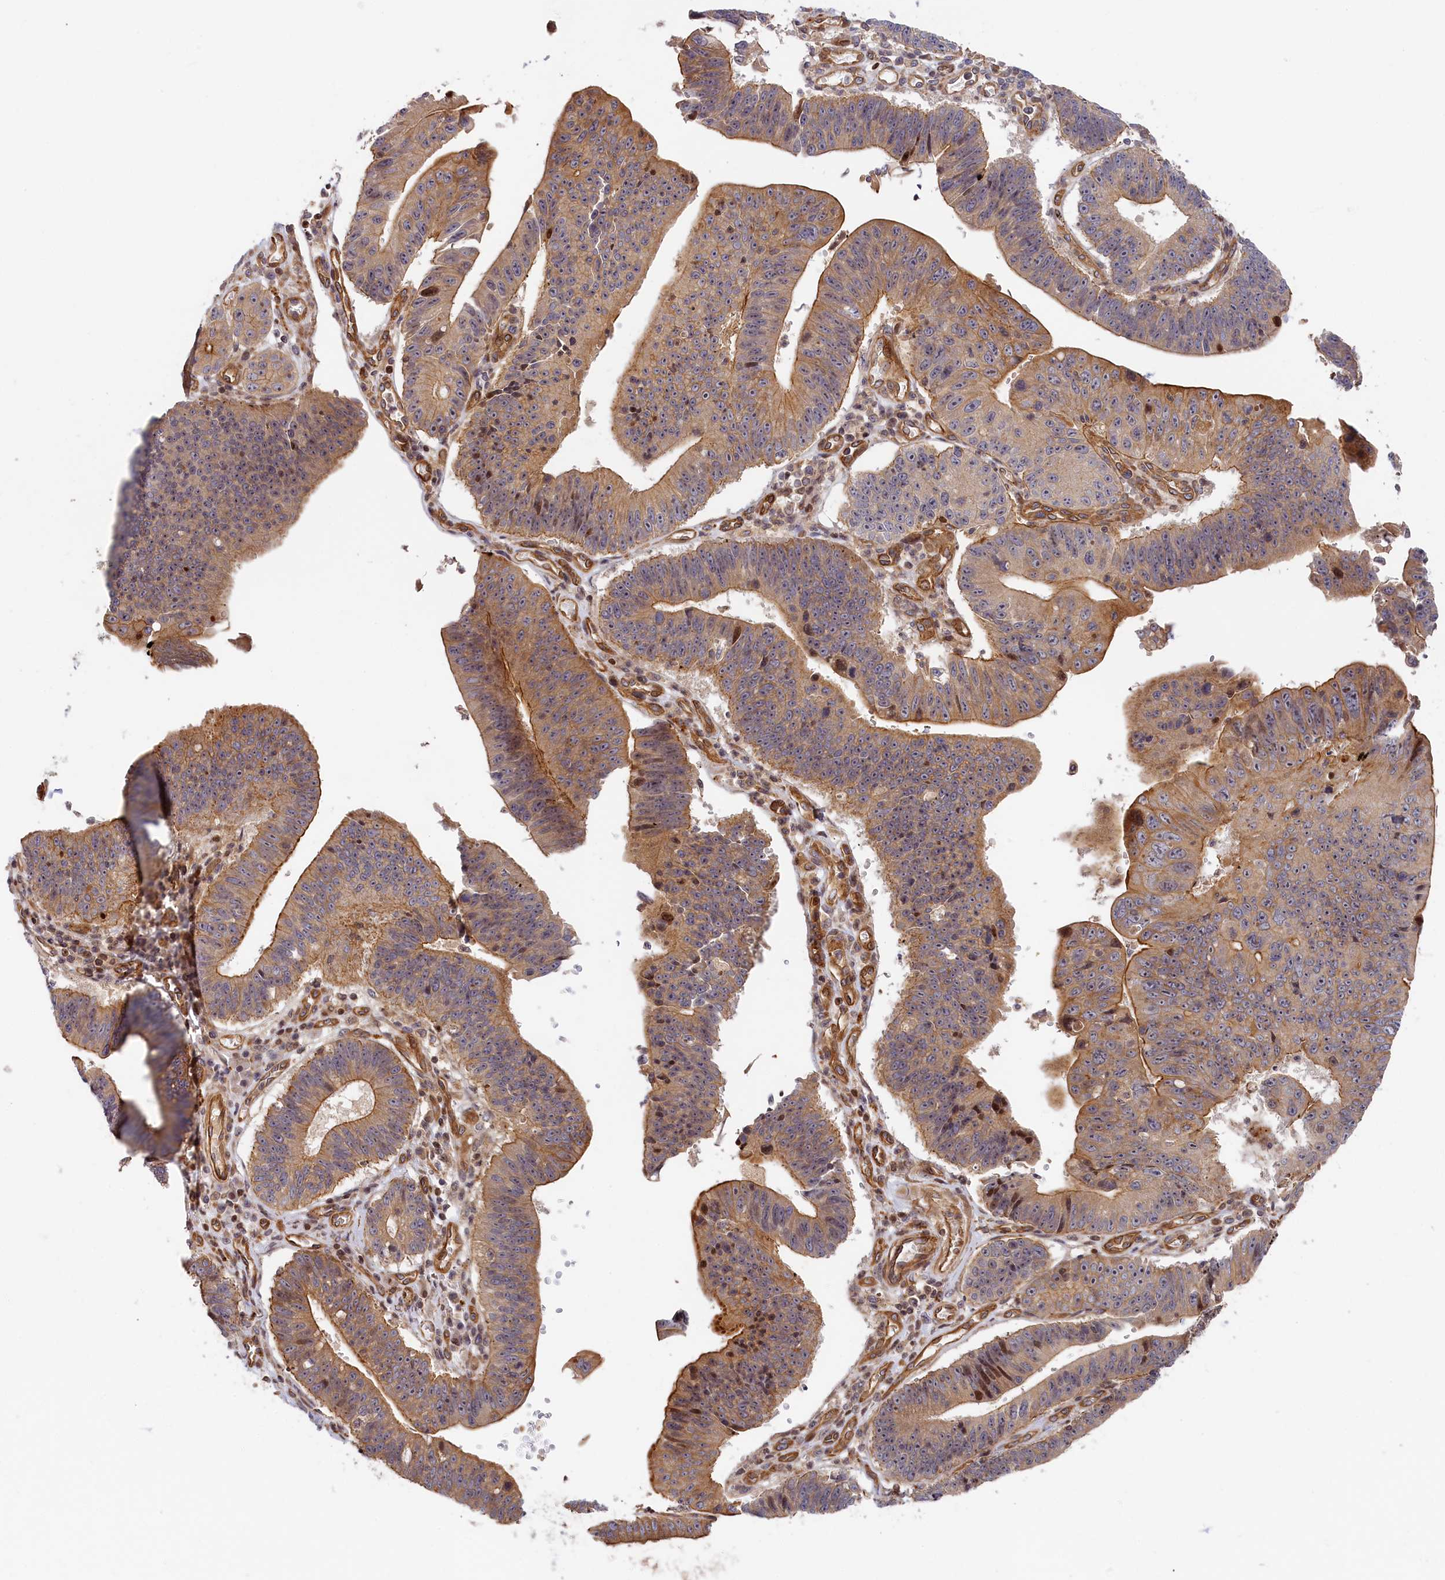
{"staining": {"intensity": "moderate", "quantity": ">75%", "location": "cytoplasmic/membranous"}, "tissue": "stomach cancer", "cell_type": "Tumor cells", "image_type": "cancer", "snomed": [{"axis": "morphology", "description": "Adenocarcinoma, NOS"}, {"axis": "topography", "description": "Stomach"}], "caption": "Protein staining of stomach cancer (adenocarcinoma) tissue displays moderate cytoplasmic/membranous expression in about >75% of tumor cells.", "gene": "CEP44", "patient": {"sex": "male", "age": 59}}